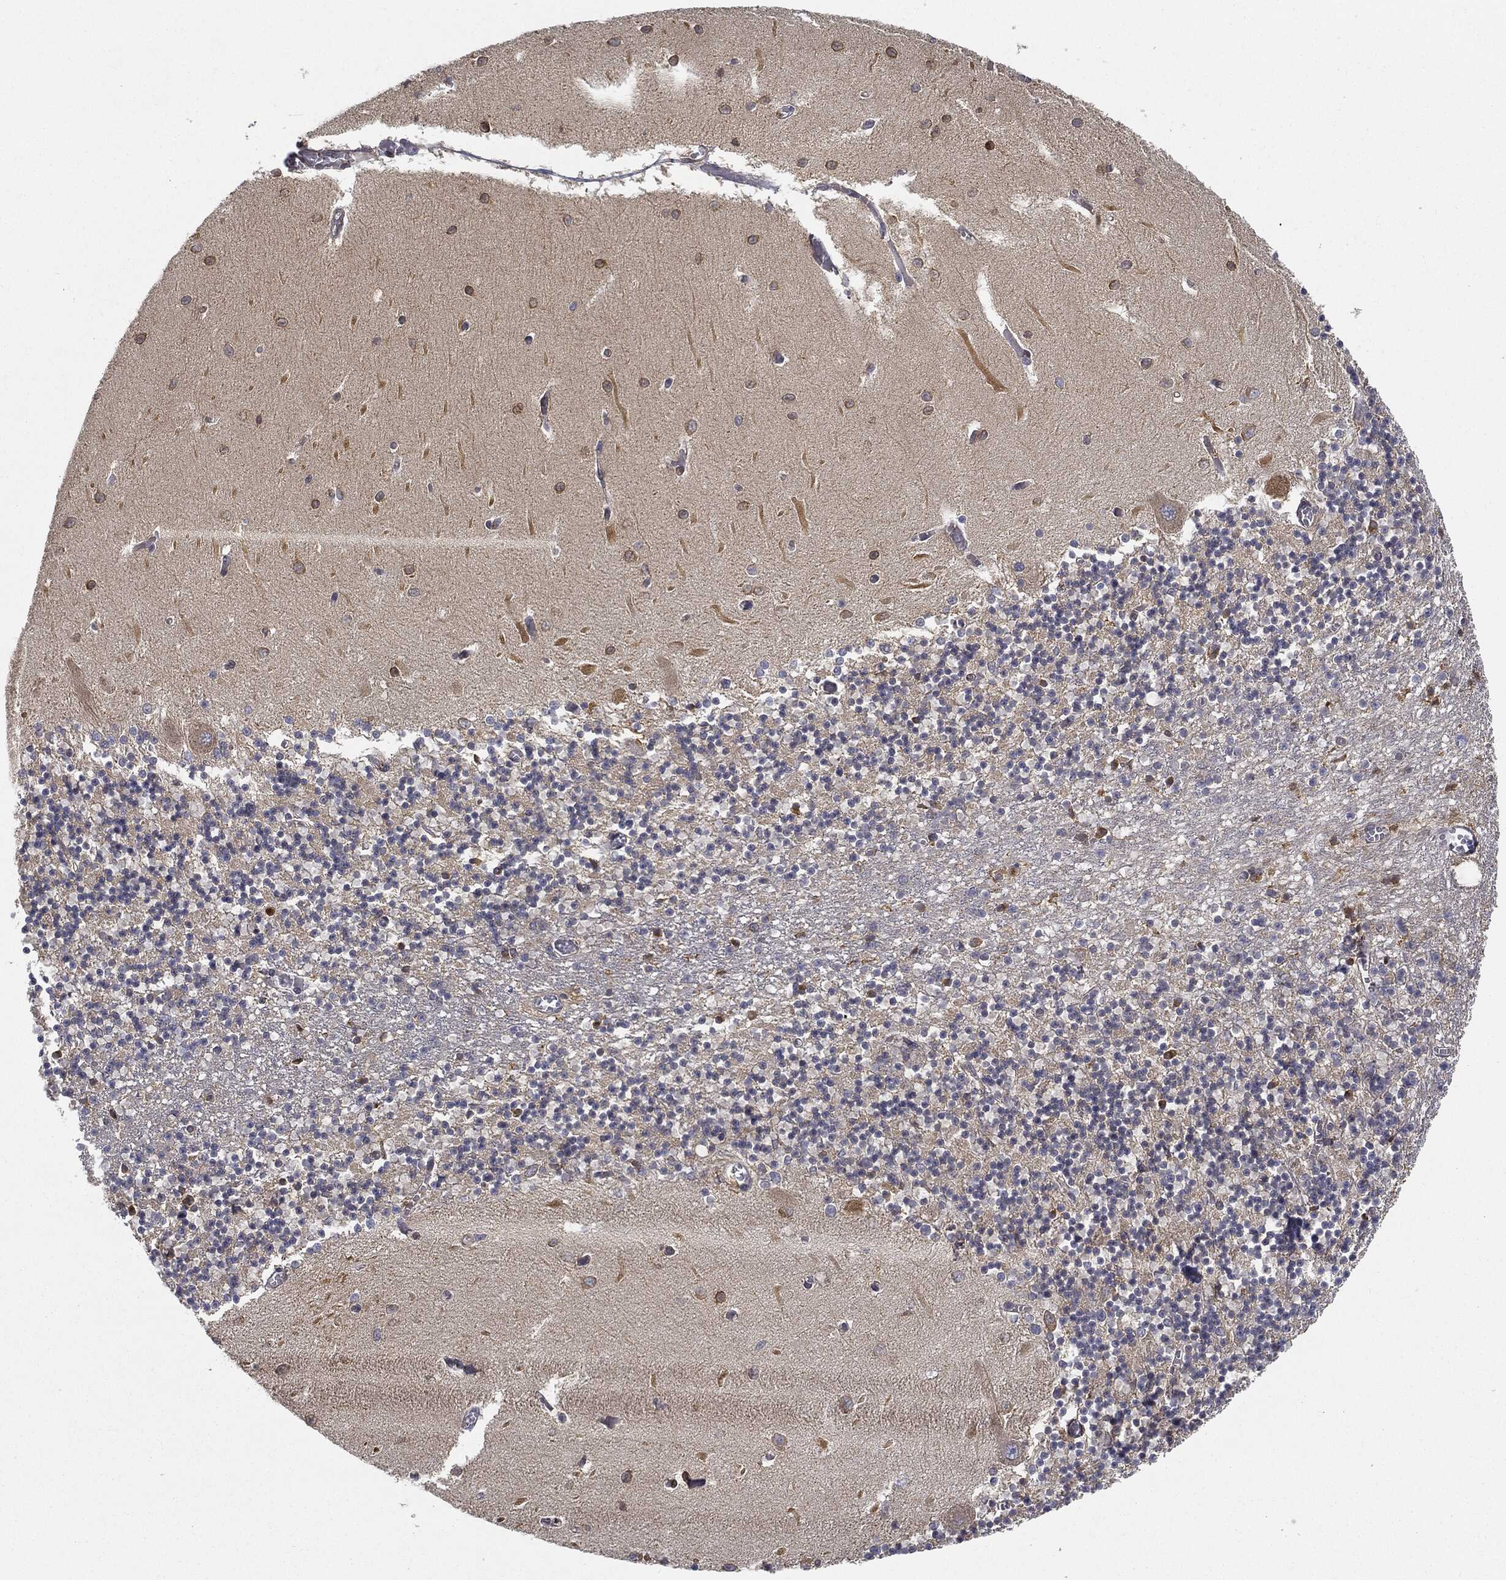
{"staining": {"intensity": "strong", "quantity": "<25%", "location": "nuclear"}, "tissue": "cerebellum", "cell_type": "Cells in granular layer", "image_type": "normal", "snomed": [{"axis": "morphology", "description": "Normal tissue, NOS"}, {"axis": "topography", "description": "Cerebellum"}], "caption": "This is an image of immunohistochemistry (IHC) staining of unremarkable cerebellum, which shows strong positivity in the nuclear of cells in granular layer.", "gene": "WDR1", "patient": {"sex": "female", "age": 64}}